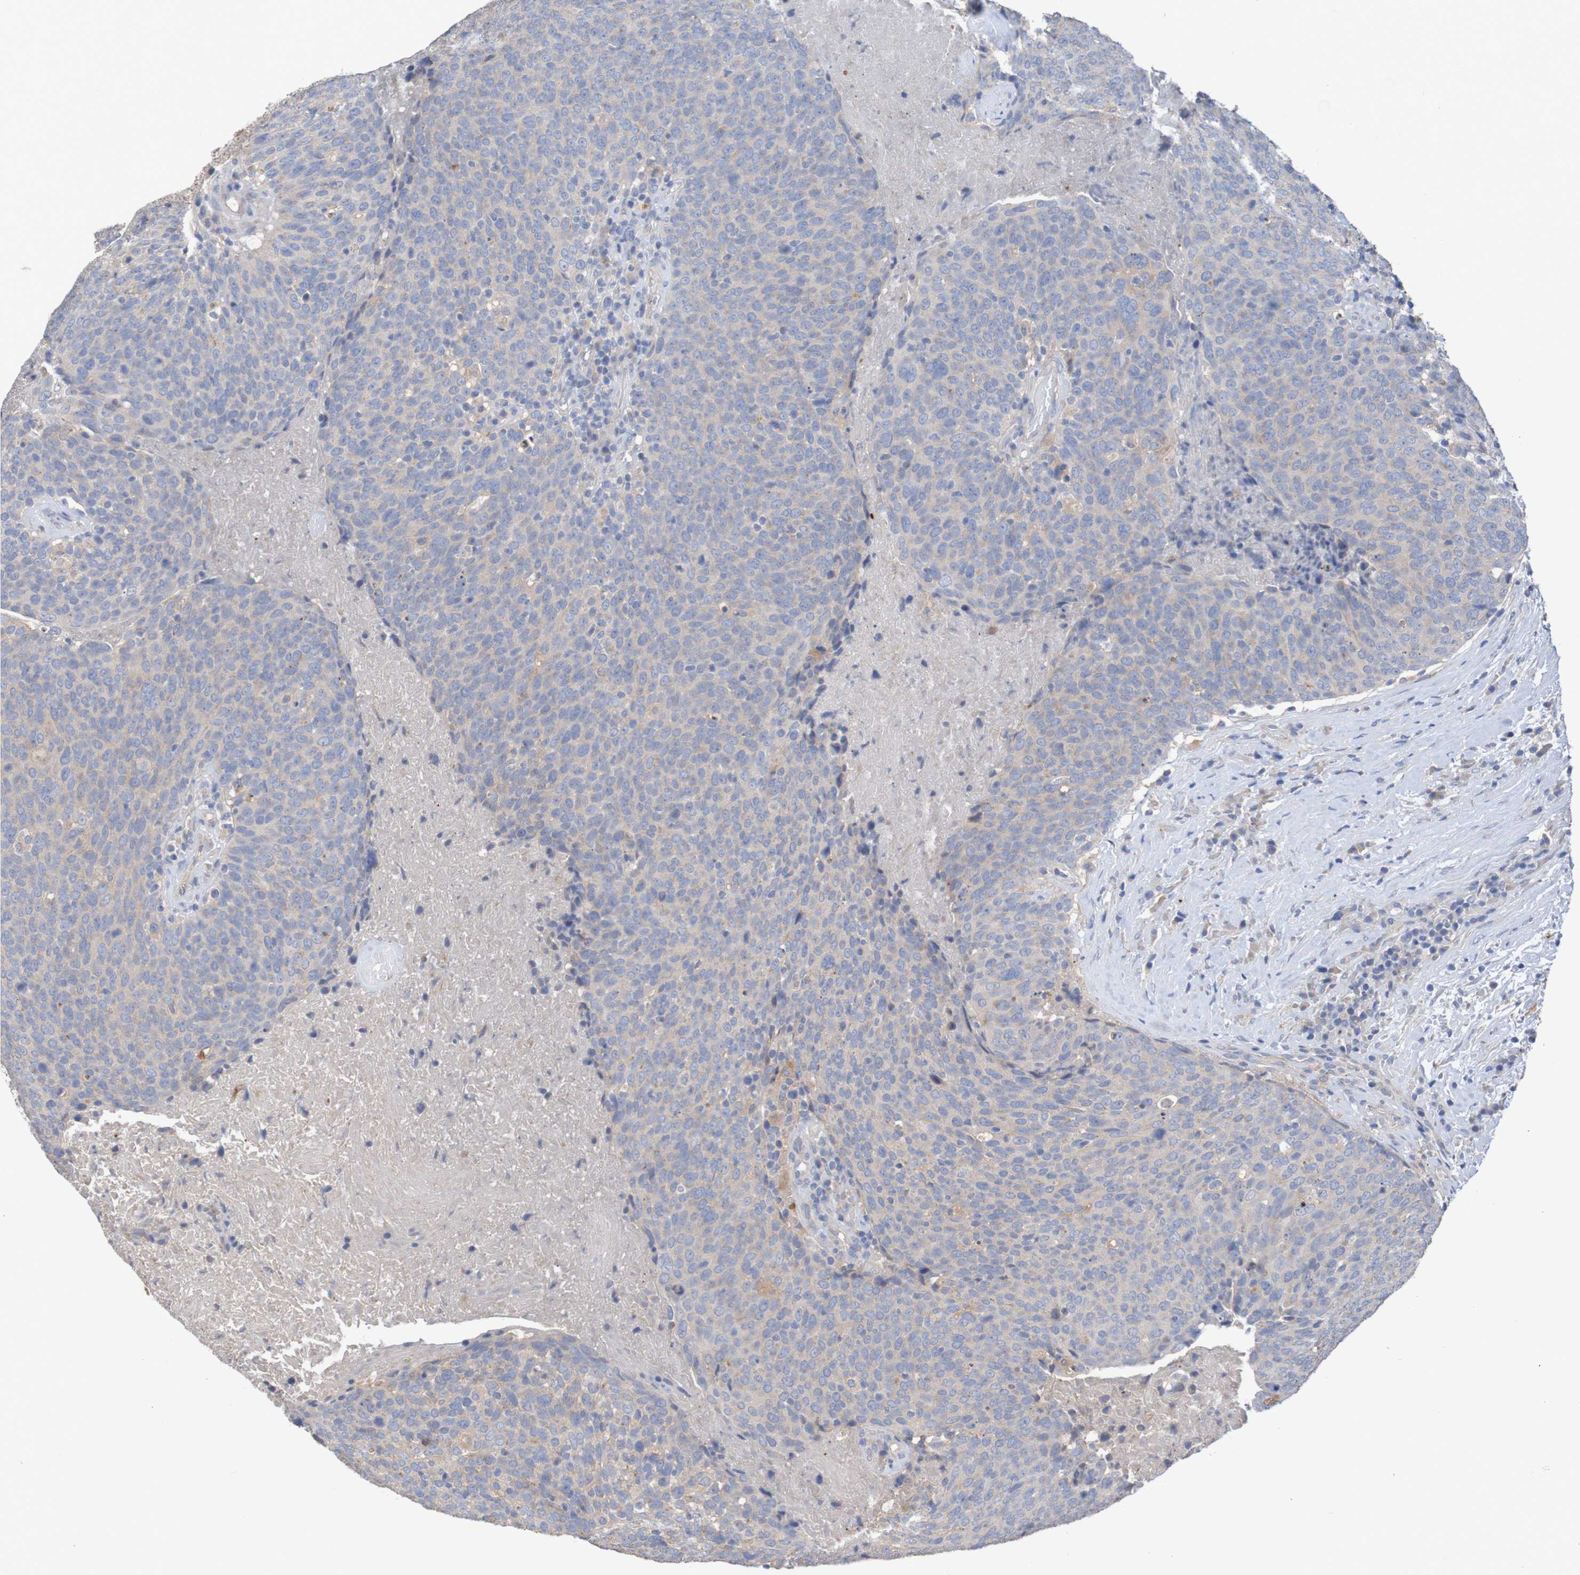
{"staining": {"intensity": "weak", "quantity": "<25%", "location": "cytoplasmic/membranous"}, "tissue": "head and neck cancer", "cell_type": "Tumor cells", "image_type": "cancer", "snomed": [{"axis": "morphology", "description": "Squamous cell carcinoma, NOS"}, {"axis": "morphology", "description": "Squamous cell carcinoma, metastatic, NOS"}, {"axis": "topography", "description": "Lymph node"}, {"axis": "topography", "description": "Head-Neck"}], "caption": "The micrograph reveals no significant expression in tumor cells of head and neck cancer. The staining is performed using DAB (3,3'-diaminobenzidine) brown chromogen with nuclei counter-stained in using hematoxylin.", "gene": "PHYH", "patient": {"sex": "male", "age": 62}}